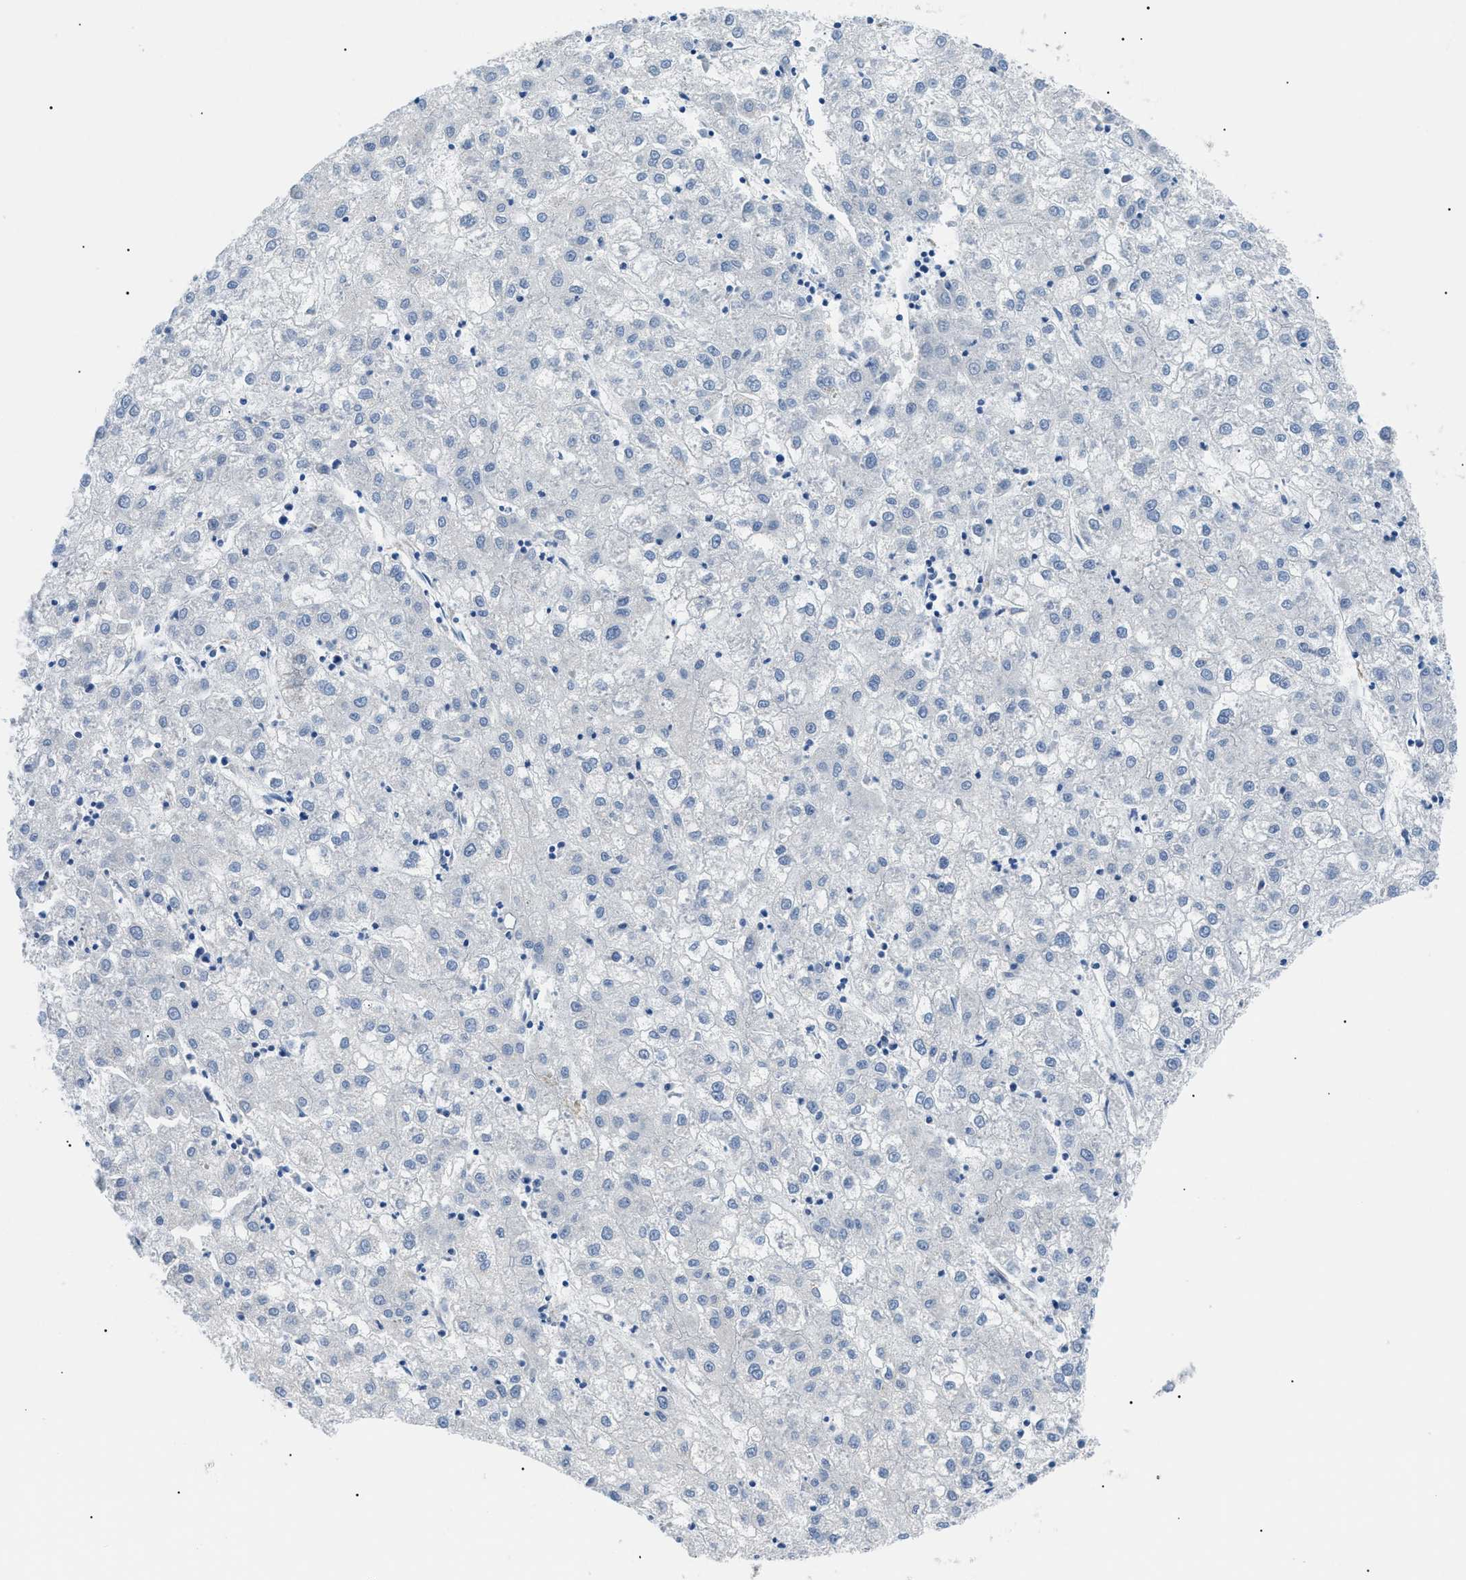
{"staining": {"intensity": "negative", "quantity": "none", "location": "none"}, "tissue": "liver cancer", "cell_type": "Tumor cells", "image_type": "cancer", "snomed": [{"axis": "morphology", "description": "Carcinoma, Hepatocellular, NOS"}, {"axis": "topography", "description": "Liver"}], "caption": "IHC photomicrograph of liver hepatocellular carcinoma stained for a protein (brown), which displays no expression in tumor cells. (Brightfield microscopy of DAB (3,3'-diaminobenzidine) immunohistochemistry at high magnification).", "gene": "SMARCC1", "patient": {"sex": "male", "age": 72}}